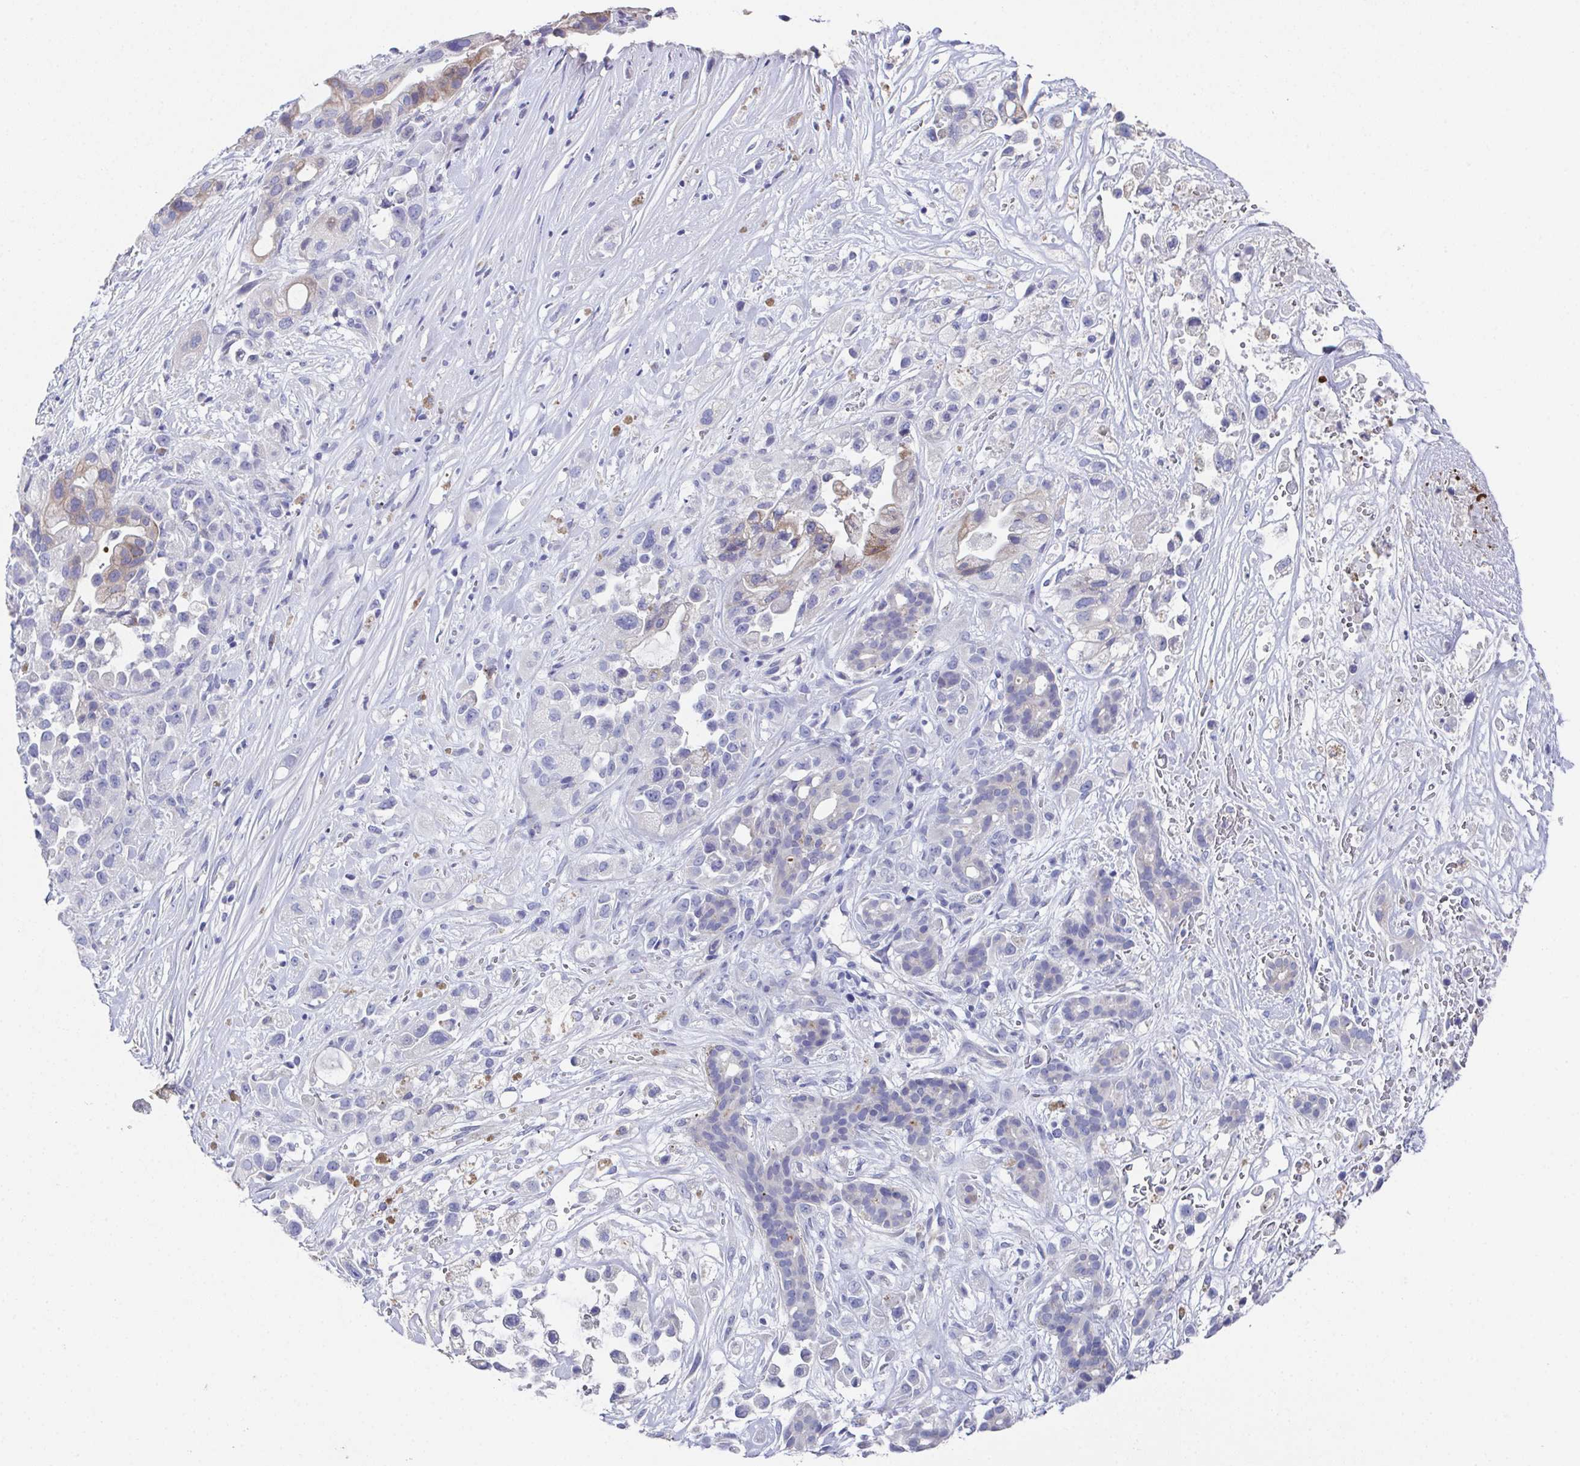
{"staining": {"intensity": "moderate", "quantity": "<25%", "location": "cytoplasmic/membranous"}, "tissue": "pancreatic cancer", "cell_type": "Tumor cells", "image_type": "cancer", "snomed": [{"axis": "morphology", "description": "Adenocarcinoma, NOS"}, {"axis": "topography", "description": "Pancreas"}], "caption": "The photomicrograph reveals immunohistochemical staining of adenocarcinoma (pancreatic). There is moderate cytoplasmic/membranous positivity is identified in about <25% of tumor cells.", "gene": "SSC4D", "patient": {"sex": "male", "age": 44}}